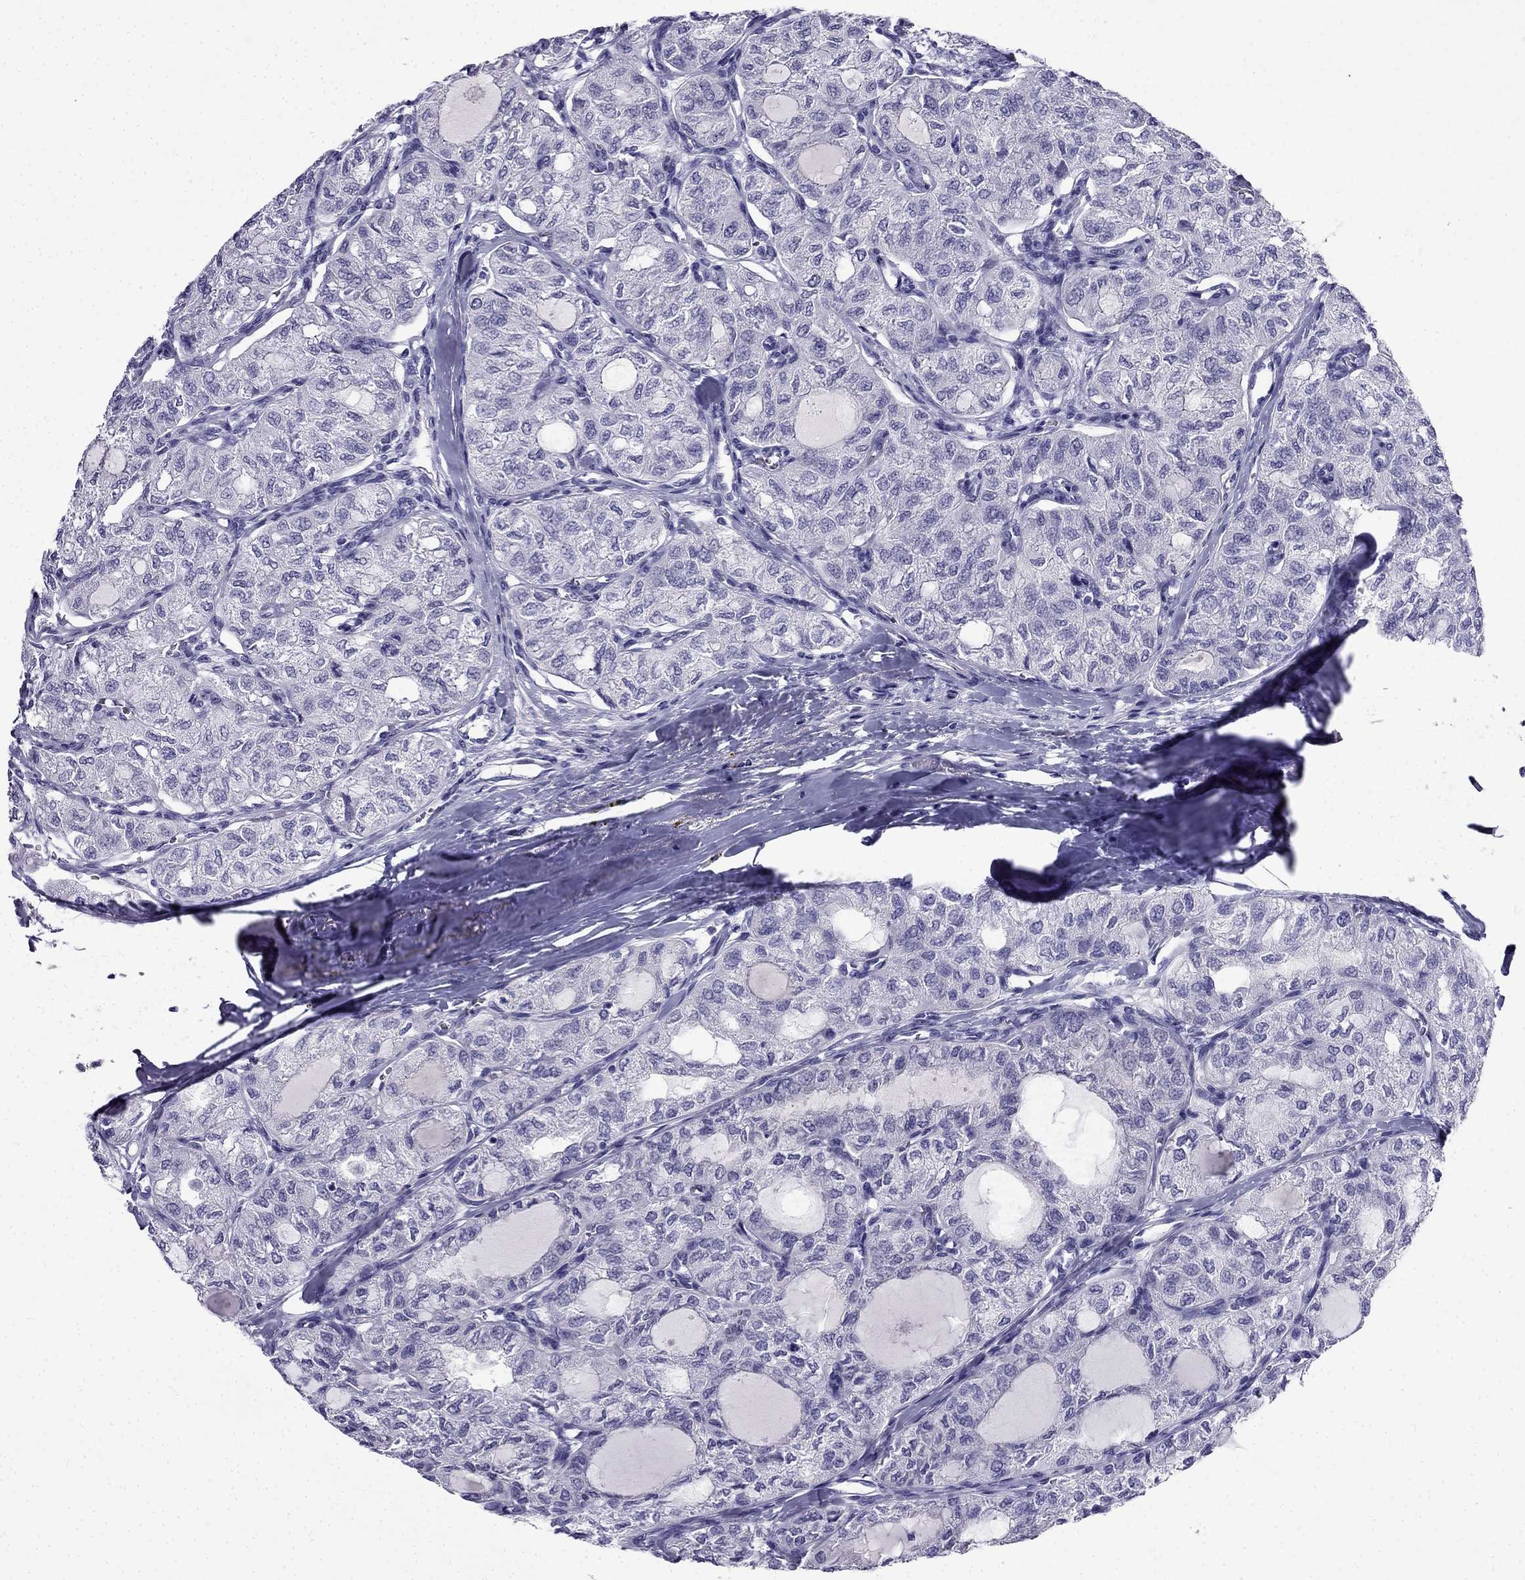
{"staining": {"intensity": "negative", "quantity": "none", "location": "none"}, "tissue": "thyroid cancer", "cell_type": "Tumor cells", "image_type": "cancer", "snomed": [{"axis": "morphology", "description": "Follicular adenoma carcinoma, NOS"}, {"axis": "topography", "description": "Thyroid gland"}], "caption": "Tumor cells are negative for protein expression in human thyroid follicular adenoma carcinoma.", "gene": "CDHR4", "patient": {"sex": "male", "age": 75}}